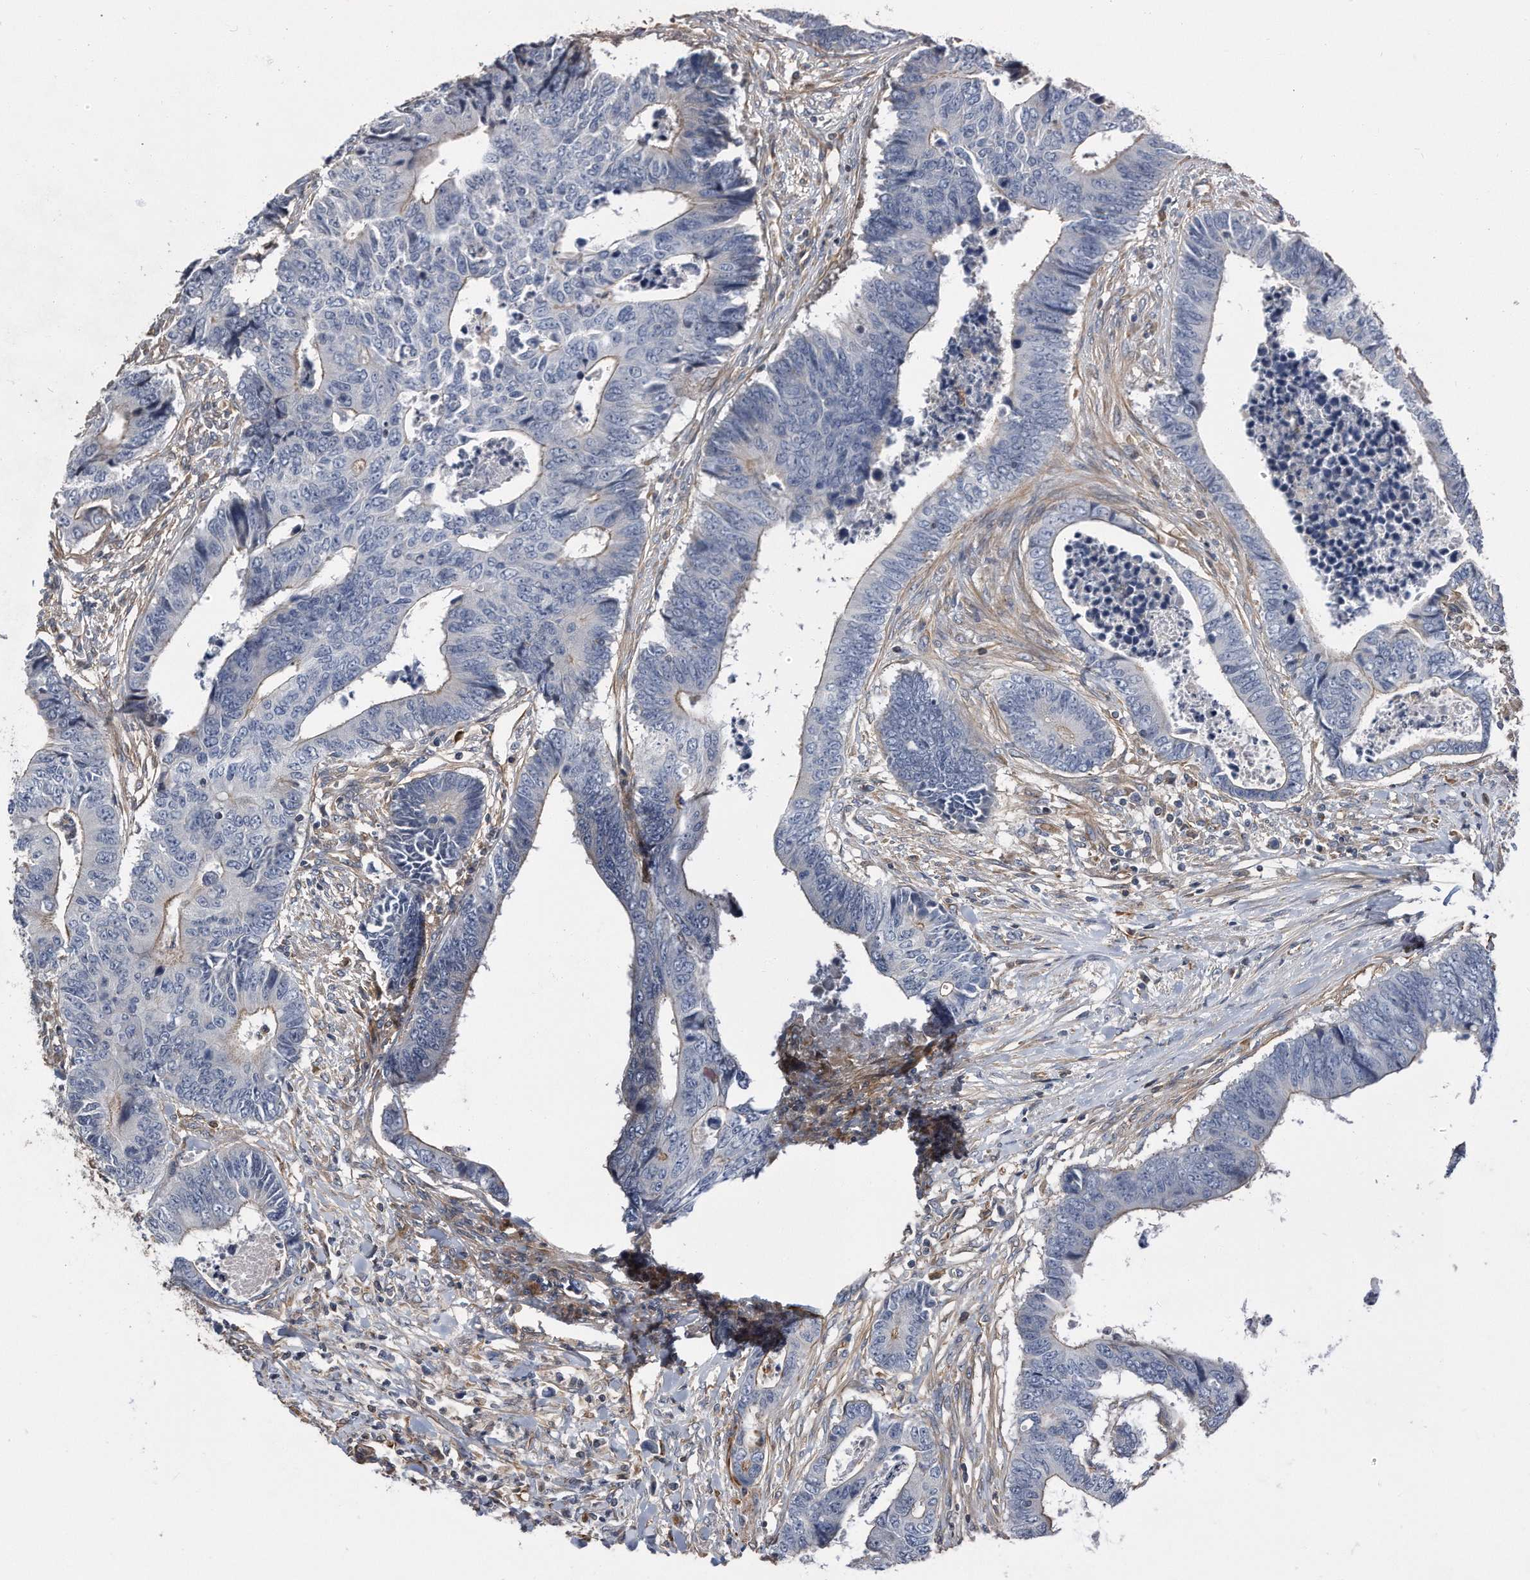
{"staining": {"intensity": "weak", "quantity": "<25%", "location": "cytoplasmic/membranous"}, "tissue": "colorectal cancer", "cell_type": "Tumor cells", "image_type": "cancer", "snomed": [{"axis": "morphology", "description": "Adenocarcinoma, NOS"}, {"axis": "topography", "description": "Rectum"}], "caption": "The image reveals no significant staining in tumor cells of colorectal cancer. (DAB immunohistochemistry, high magnification).", "gene": "GPC1", "patient": {"sex": "male", "age": 84}}